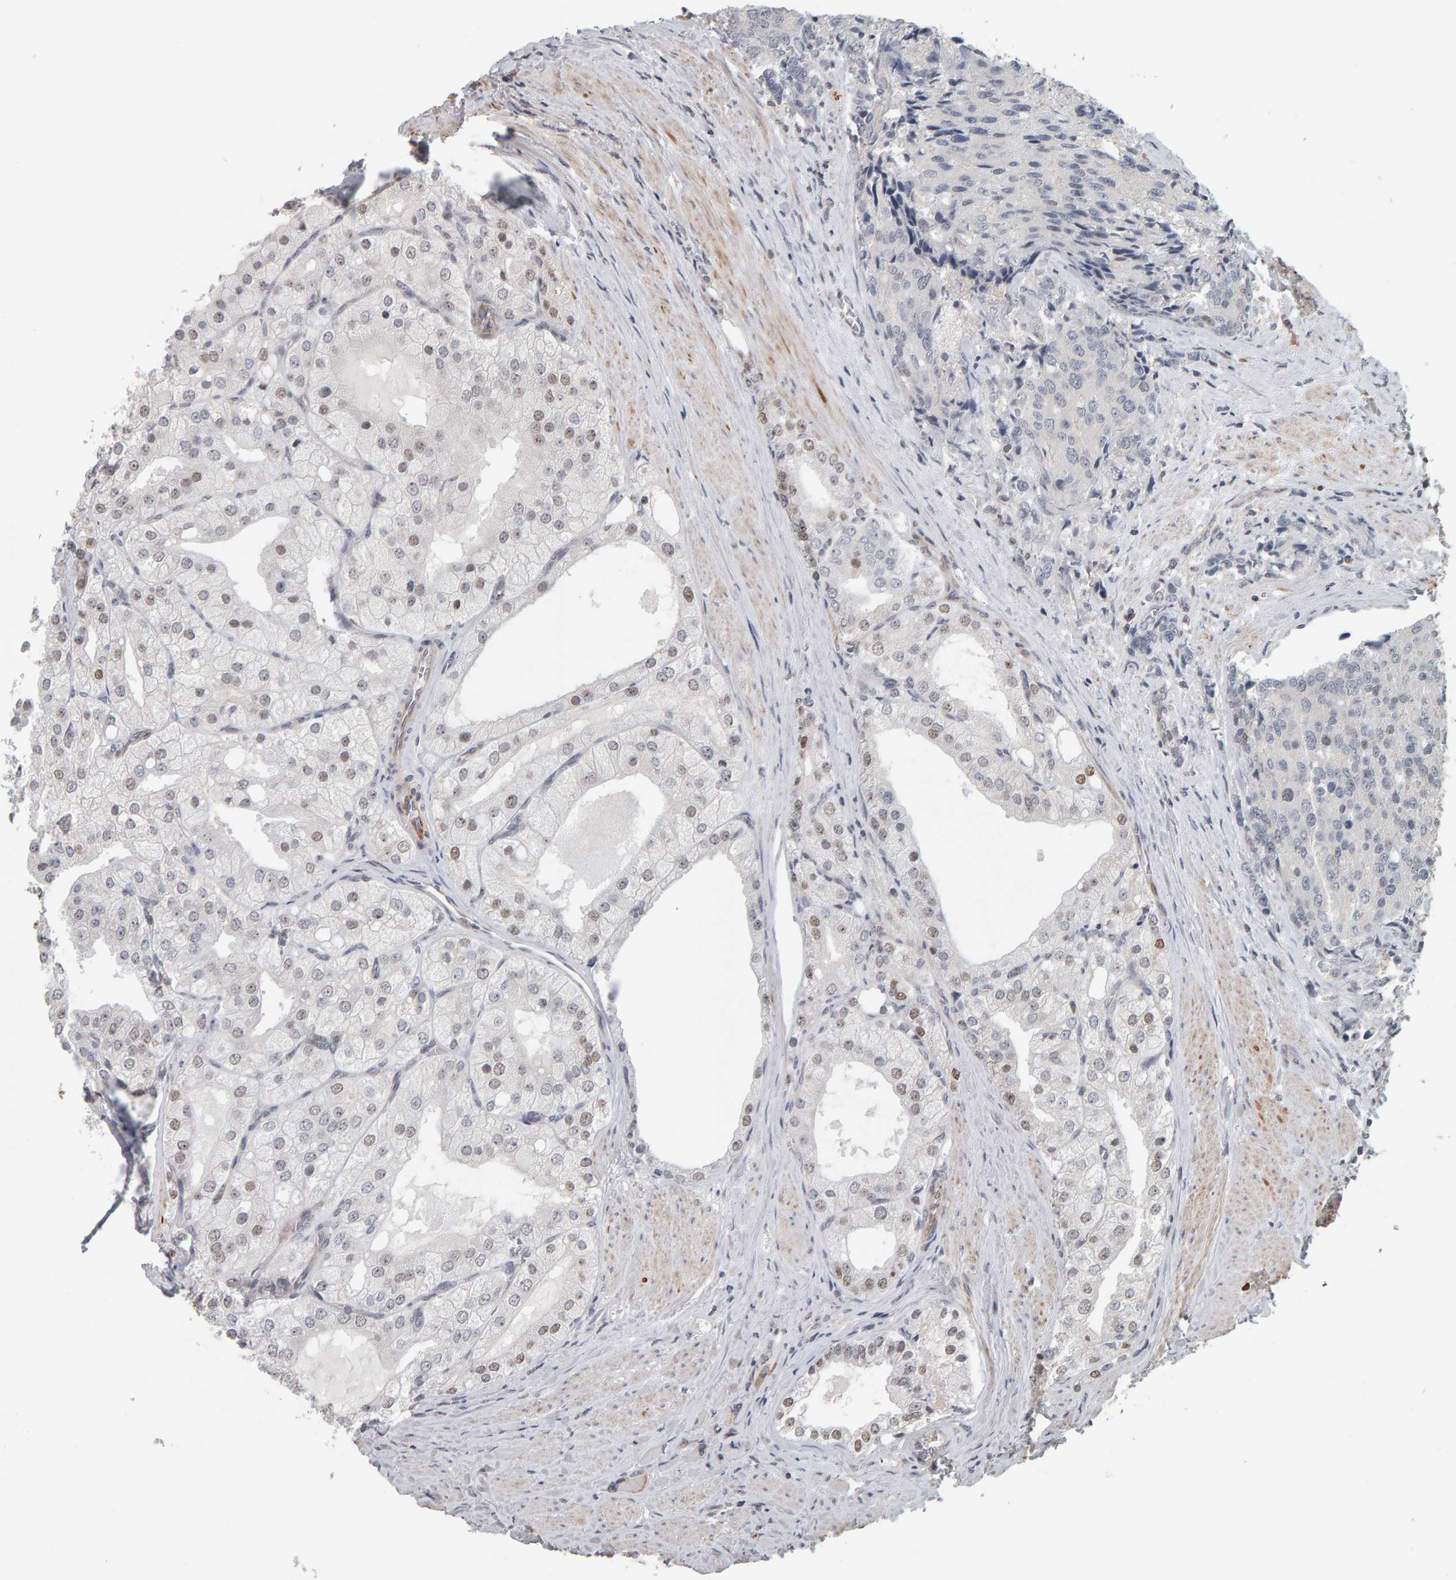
{"staining": {"intensity": "negative", "quantity": "none", "location": "none"}, "tissue": "prostate cancer", "cell_type": "Tumor cells", "image_type": "cancer", "snomed": [{"axis": "morphology", "description": "Adenocarcinoma, High grade"}, {"axis": "topography", "description": "Prostate"}], "caption": "Immunohistochemistry photomicrograph of neoplastic tissue: human high-grade adenocarcinoma (prostate) stained with DAB demonstrates no significant protein positivity in tumor cells.", "gene": "TEFM", "patient": {"sex": "male", "age": 50}}